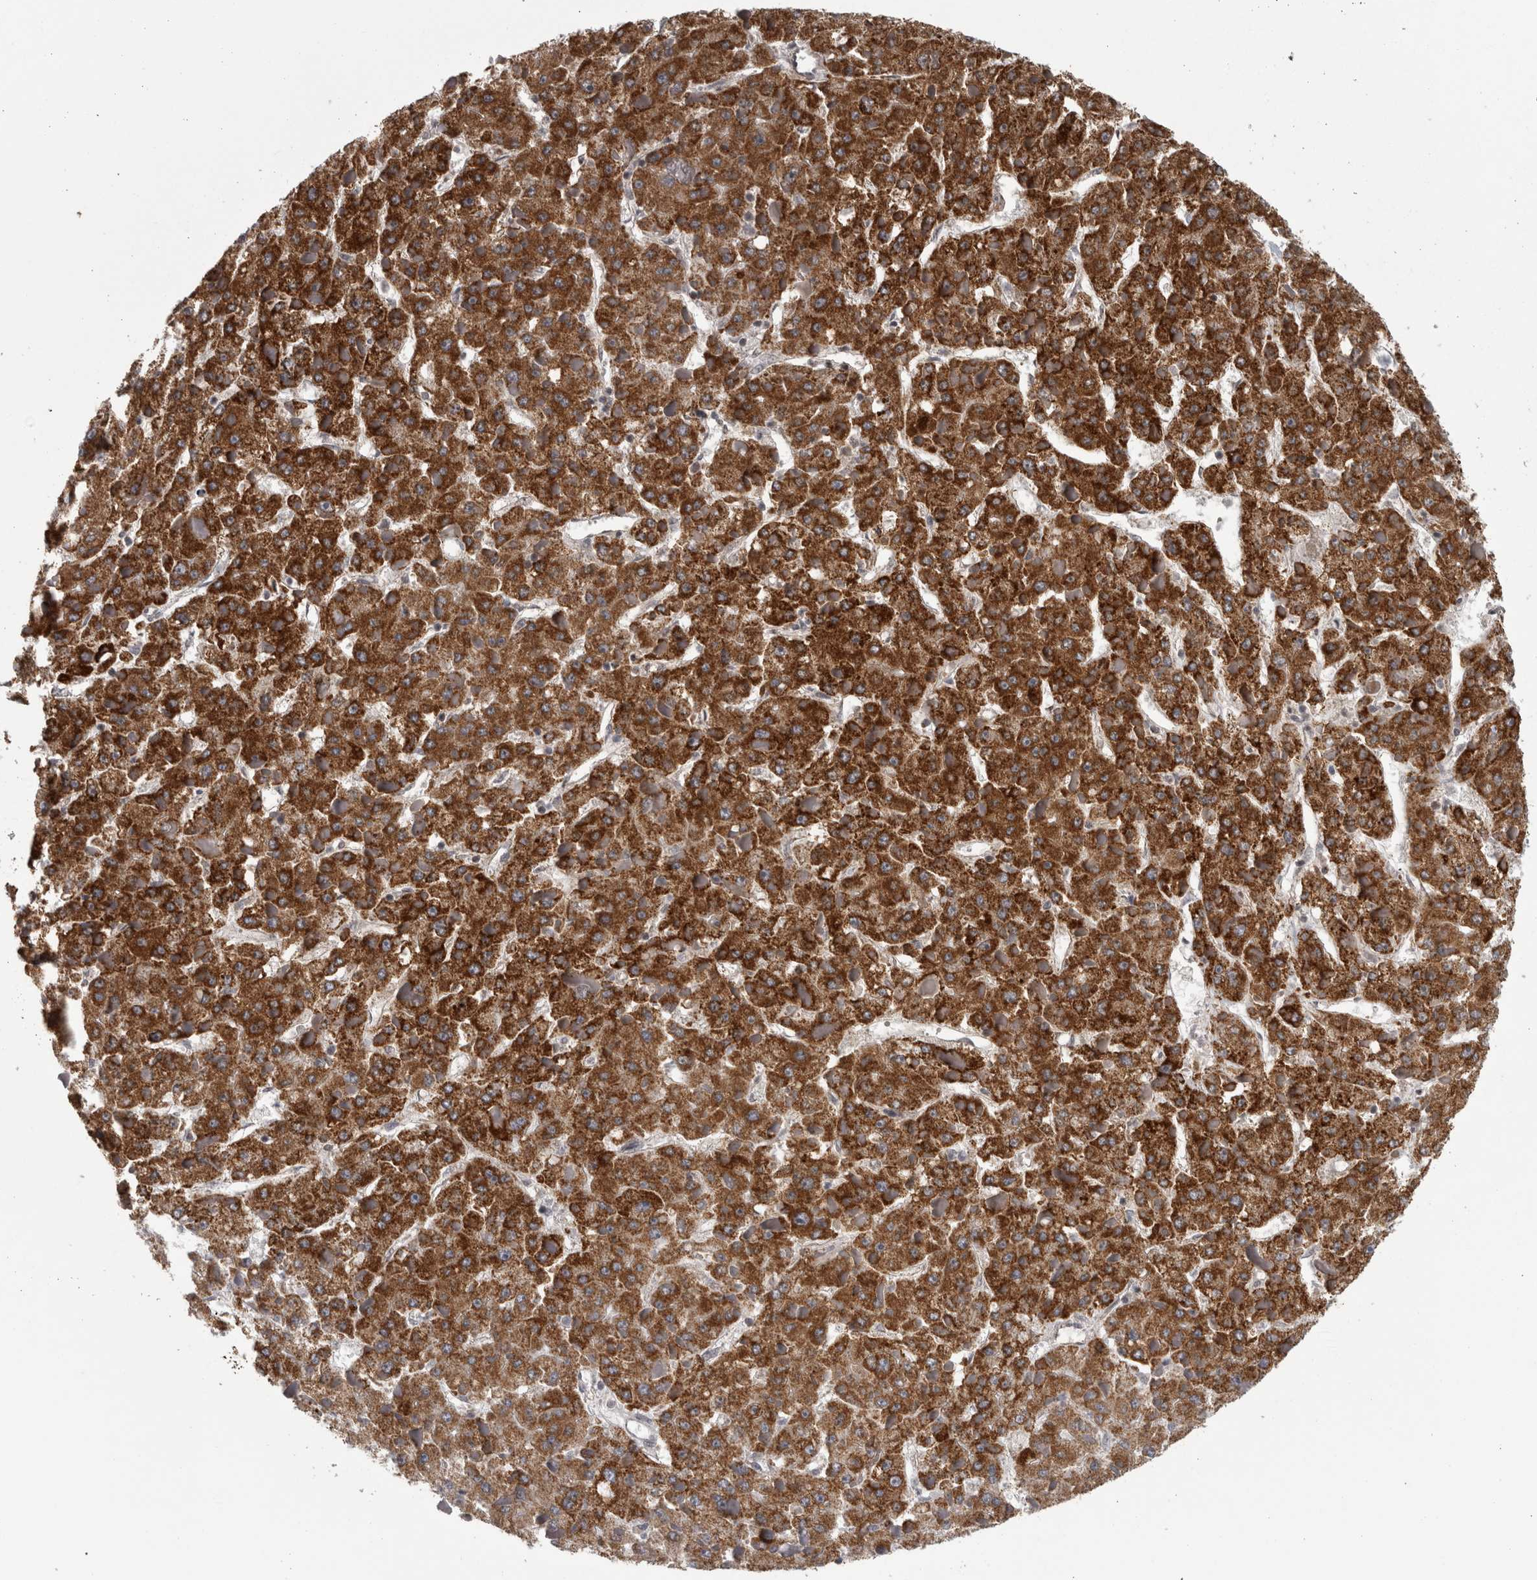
{"staining": {"intensity": "strong", "quantity": ">75%", "location": "cytoplasmic/membranous"}, "tissue": "liver cancer", "cell_type": "Tumor cells", "image_type": "cancer", "snomed": [{"axis": "morphology", "description": "Carcinoma, Hepatocellular, NOS"}, {"axis": "topography", "description": "Liver"}], "caption": "The histopathology image exhibits immunohistochemical staining of liver hepatocellular carcinoma. There is strong cytoplasmic/membranous staining is seen in about >75% of tumor cells.", "gene": "DBT", "patient": {"sex": "female", "age": 73}}